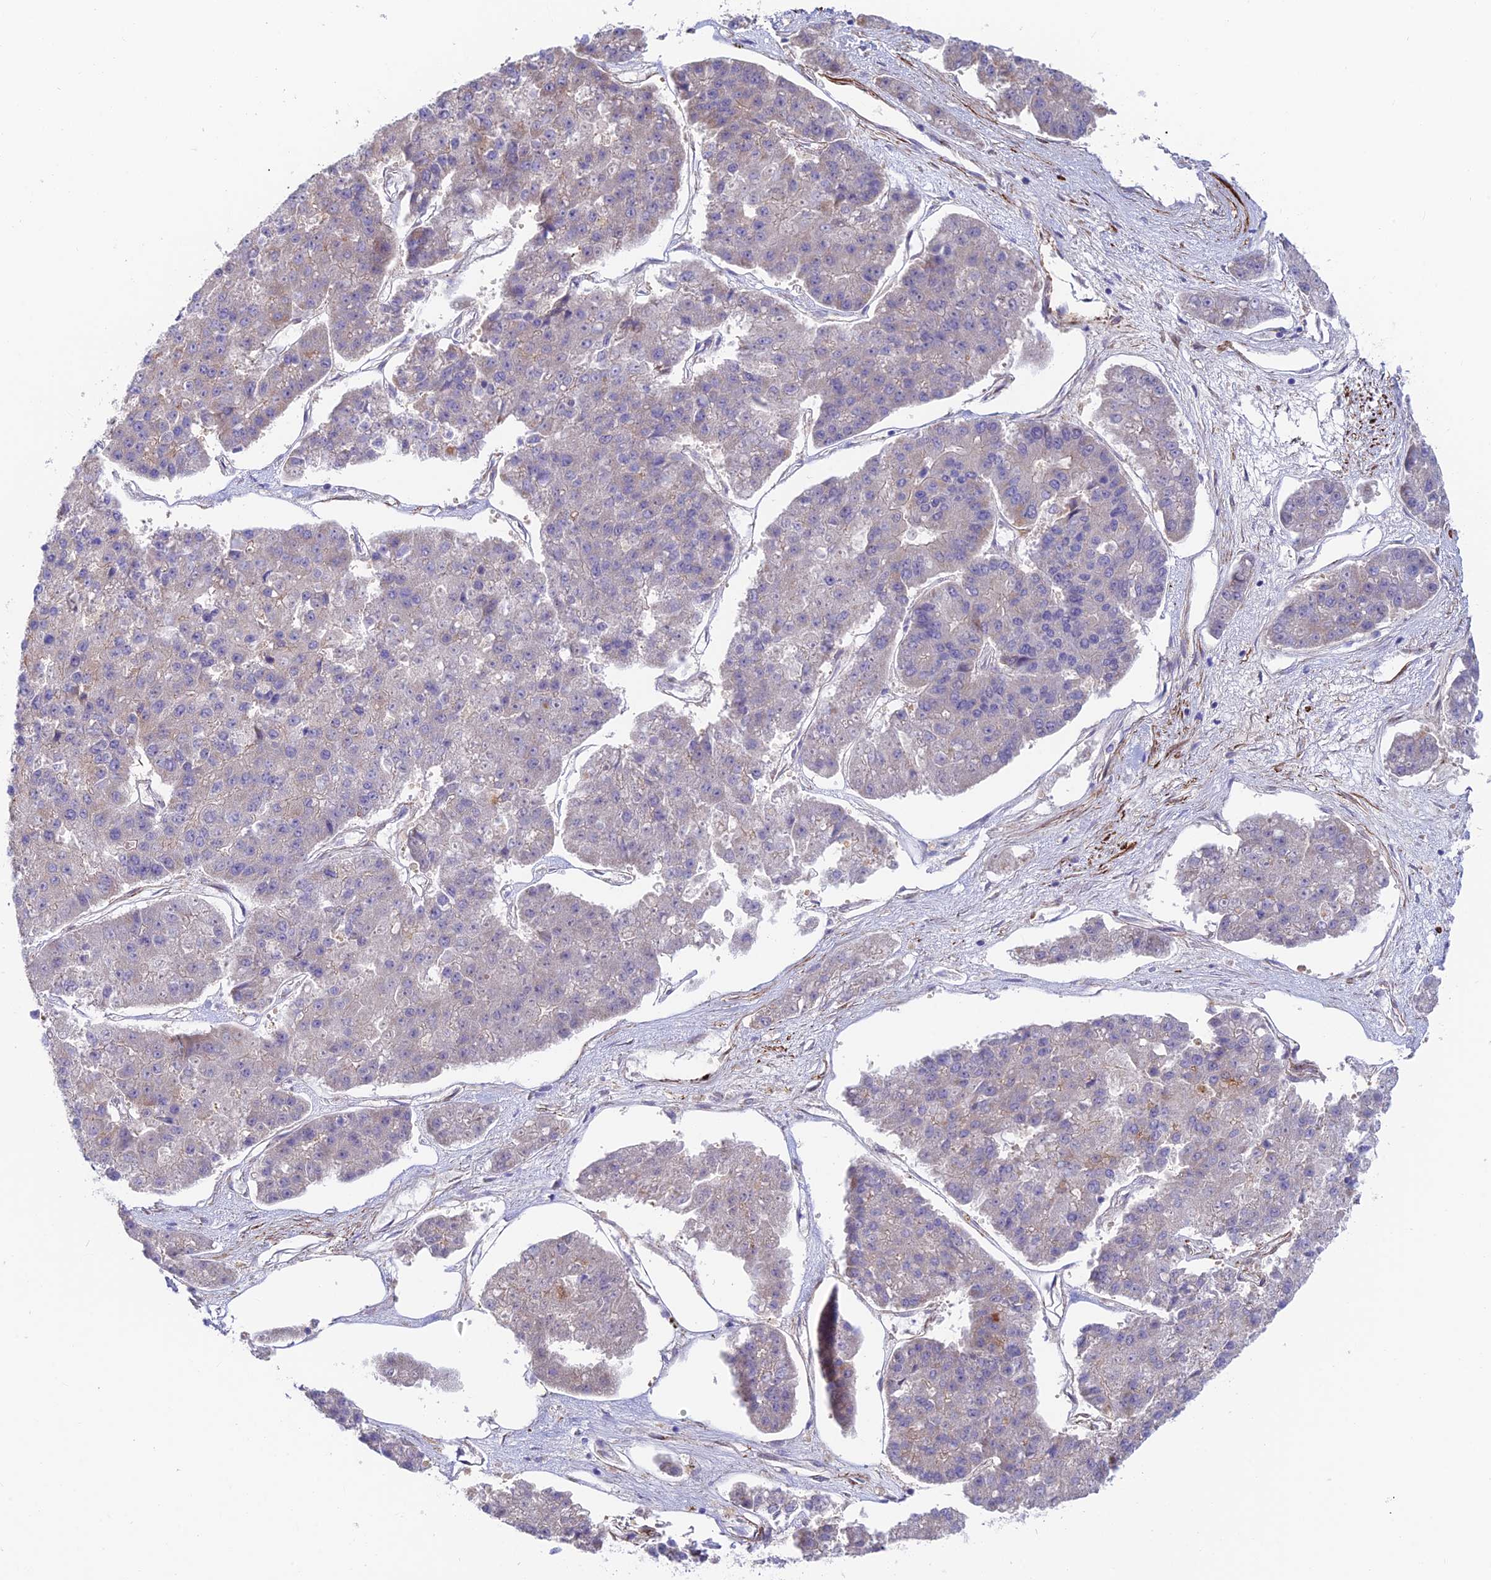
{"staining": {"intensity": "negative", "quantity": "none", "location": "none"}, "tissue": "pancreatic cancer", "cell_type": "Tumor cells", "image_type": "cancer", "snomed": [{"axis": "morphology", "description": "Adenocarcinoma, NOS"}, {"axis": "topography", "description": "Pancreas"}], "caption": "A micrograph of adenocarcinoma (pancreatic) stained for a protein exhibits no brown staining in tumor cells.", "gene": "ANKRD50", "patient": {"sex": "male", "age": 50}}